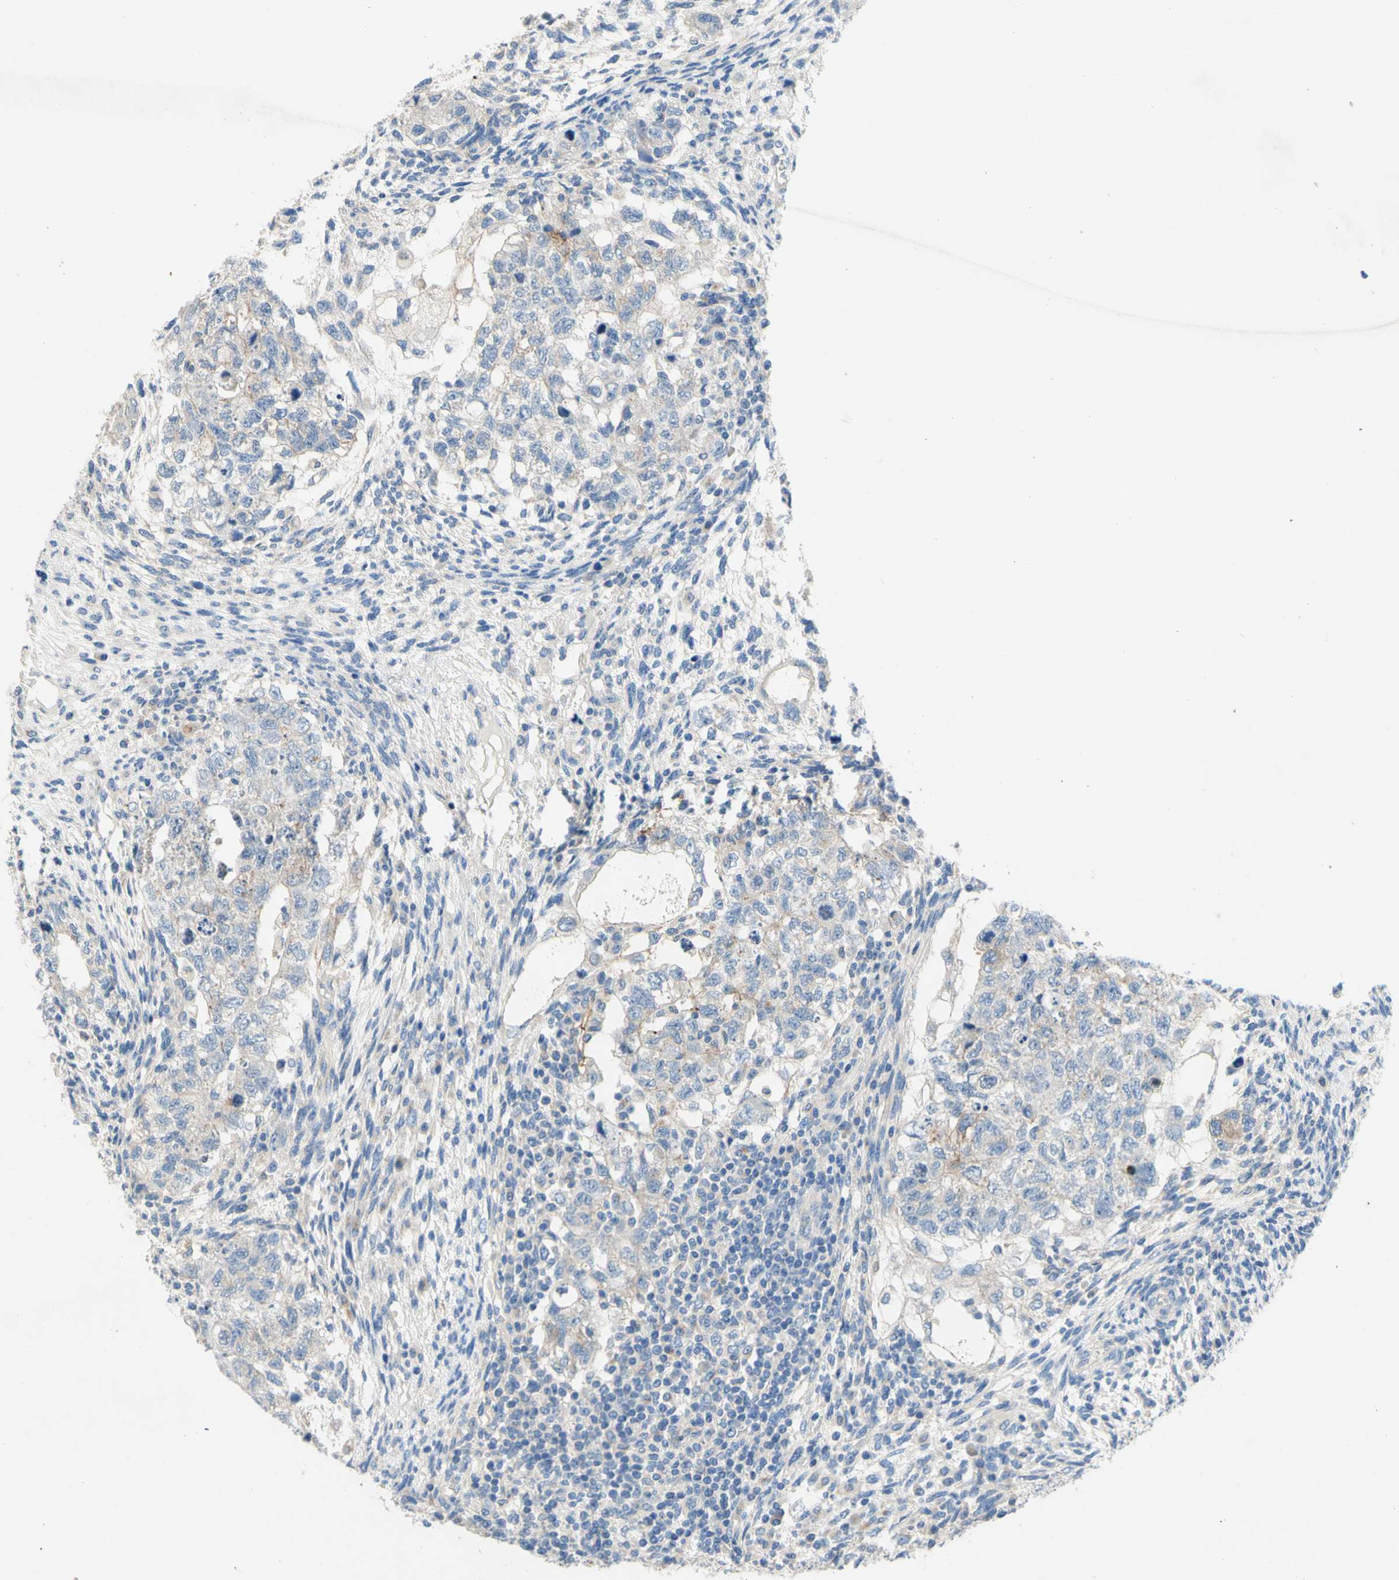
{"staining": {"intensity": "weak", "quantity": ">75%", "location": "cytoplasmic/membranous"}, "tissue": "testis cancer", "cell_type": "Tumor cells", "image_type": "cancer", "snomed": [{"axis": "morphology", "description": "Normal tissue, NOS"}, {"axis": "morphology", "description": "Carcinoma, Embryonal, NOS"}, {"axis": "topography", "description": "Testis"}], "caption": "This photomicrograph displays testis cancer (embryonal carcinoma) stained with IHC to label a protein in brown. The cytoplasmic/membranous of tumor cells show weak positivity for the protein. Nuclei are counter-stained blue.", "gene": "F3", "patient": {"sex": "male", "age": 36}}